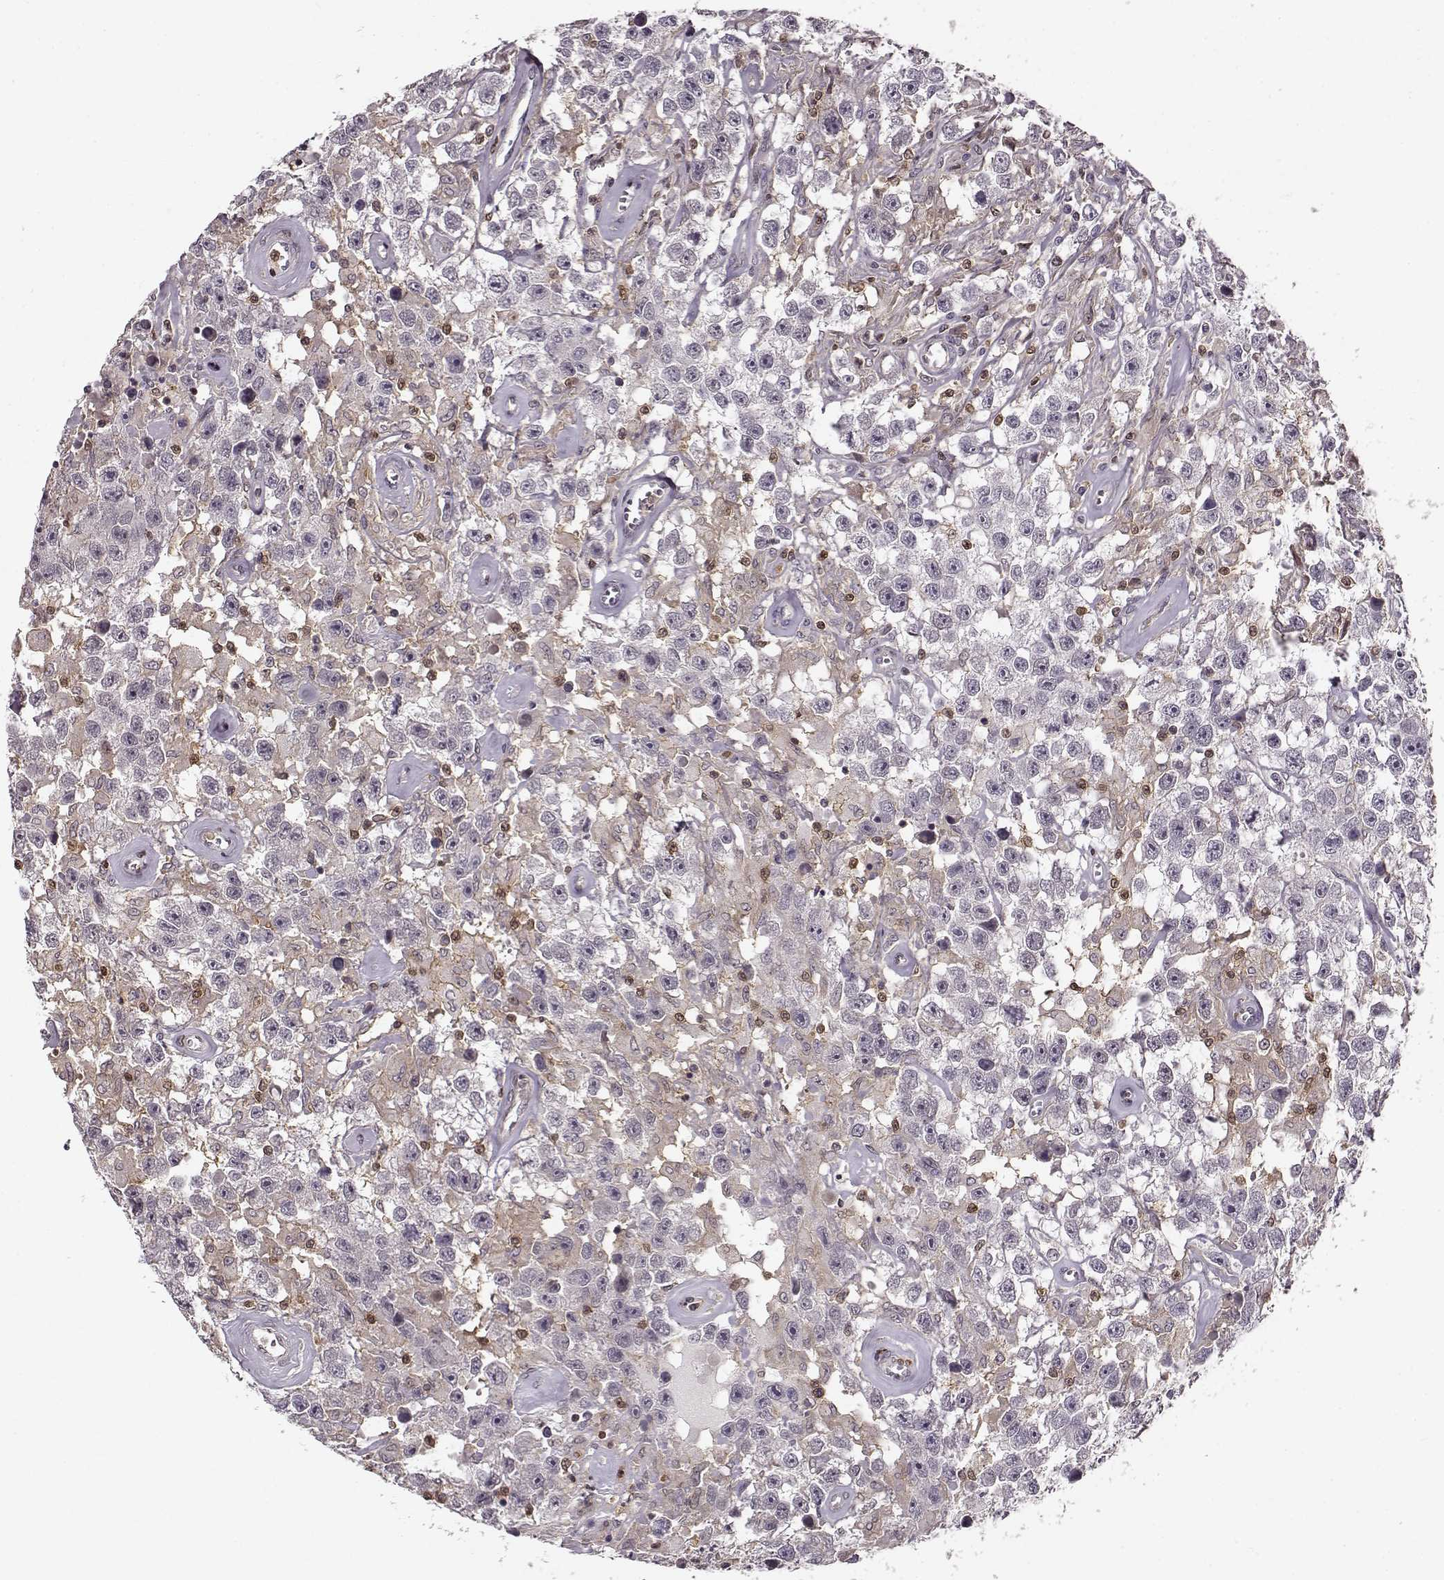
{"staining": {"intensity": "negative", "quantity": "none", "location": "none"}, "tissue": "testis cancer", "cell_type": "Tumor cells", "image_type": "cancer", "snomed": [{"axis": "morphology", "description": "Seminoma, NOS"}, {"axis": "topography", "description": "Testis"}], "caption": "Testis cancer (seminoma) stained for a protein using immunohistochemistry demonstrates no positivity tumor cells.", "gene": "MFSD1", "patient": {"sex": "male", "age": 43}}